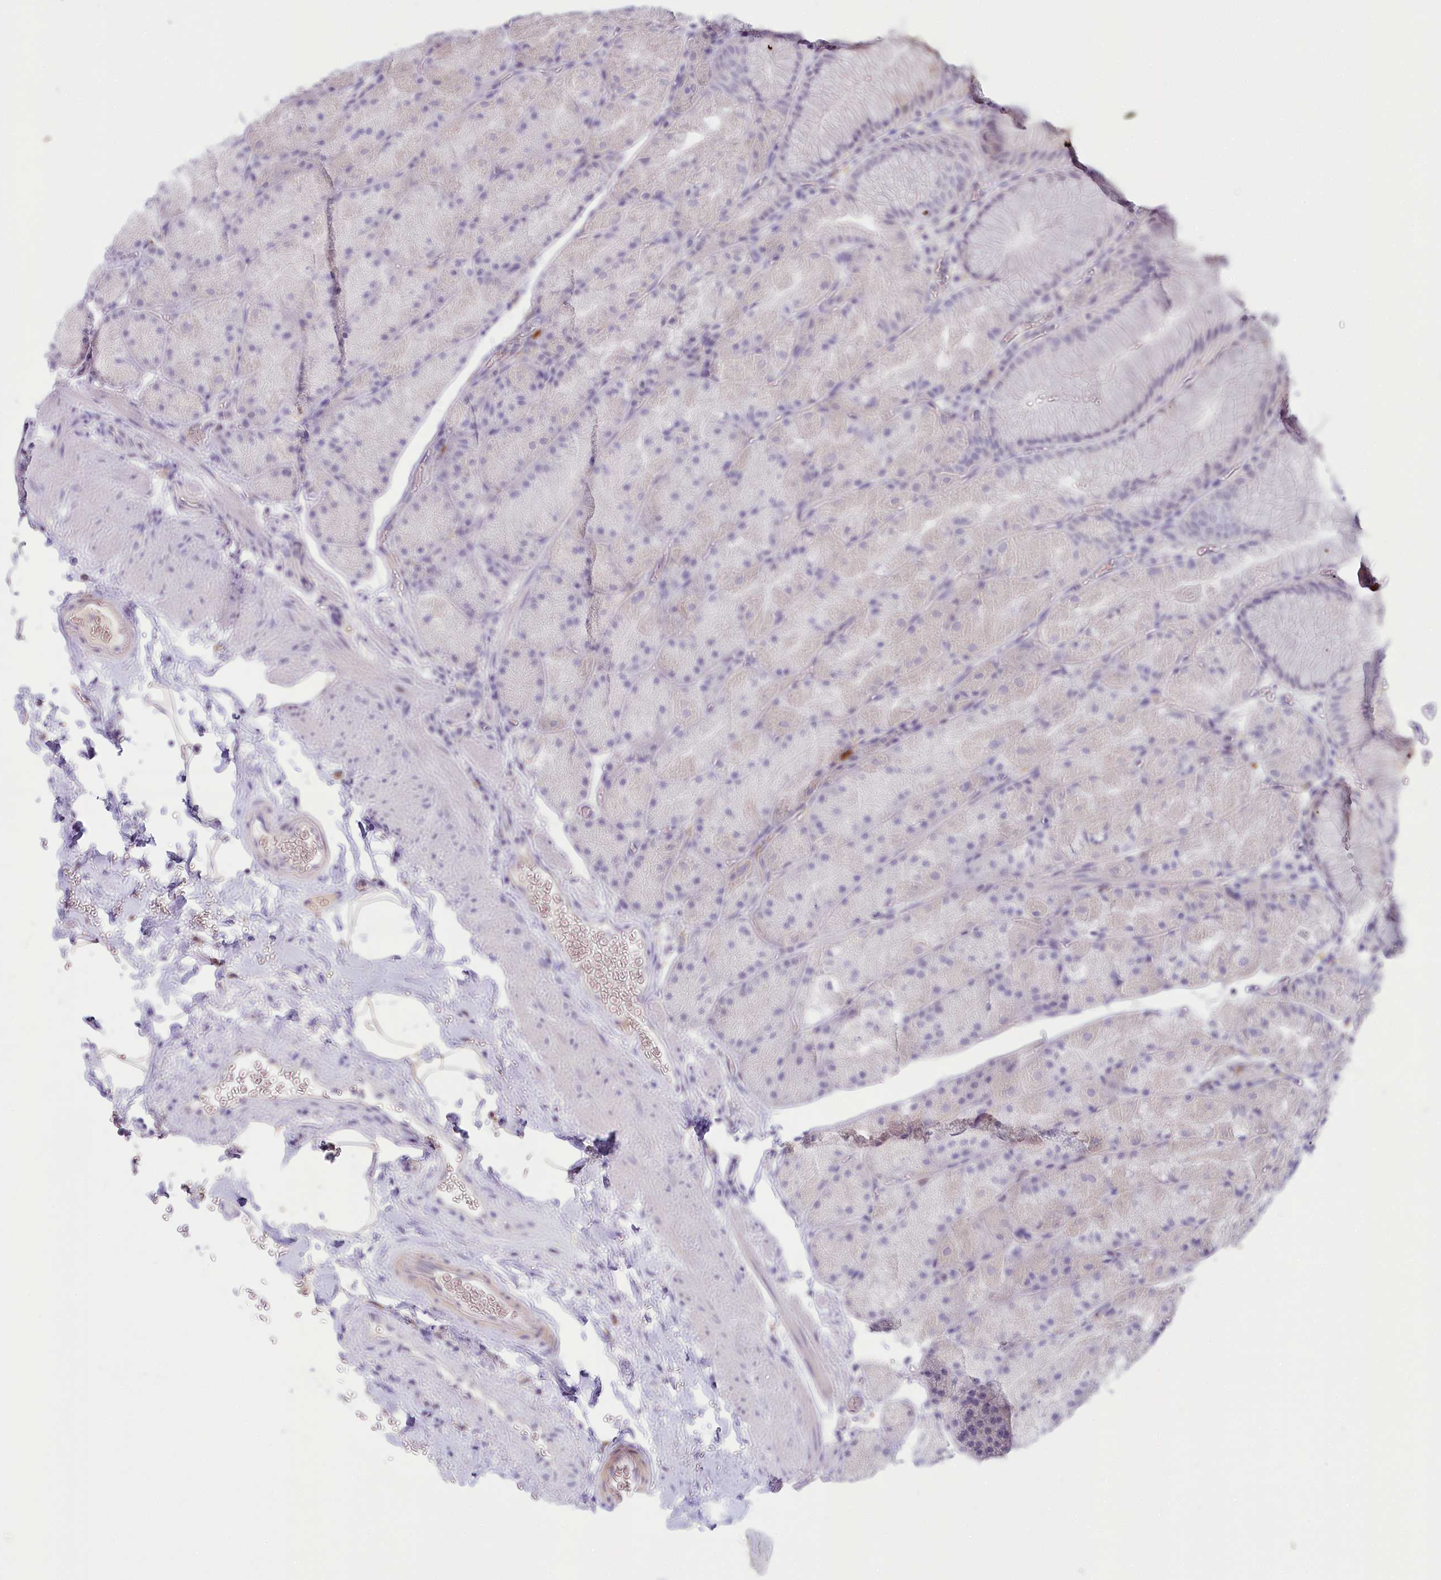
{"staining": {"intensity": "weak", "quantity": "<25%", "location": "cytoplasmic/membranous"}, "tissue": "stomach", "cell_type": "Glandular cells", "image_type": "normal", "snomed": [{"axis": "morphology", "description": "Normal tissue, NOS"}, {"axis": "topography", "description": "Stomach, upper"}, {"axis": "topography", "description": "Stomach, lower"}], "caption": "An immunohistochemistry micrograph of benign stomach is shown. There is no staining in glandular cells of stomach.", "gene": "MYOZ1", "patient": {"sex": "male", "age": 67}}